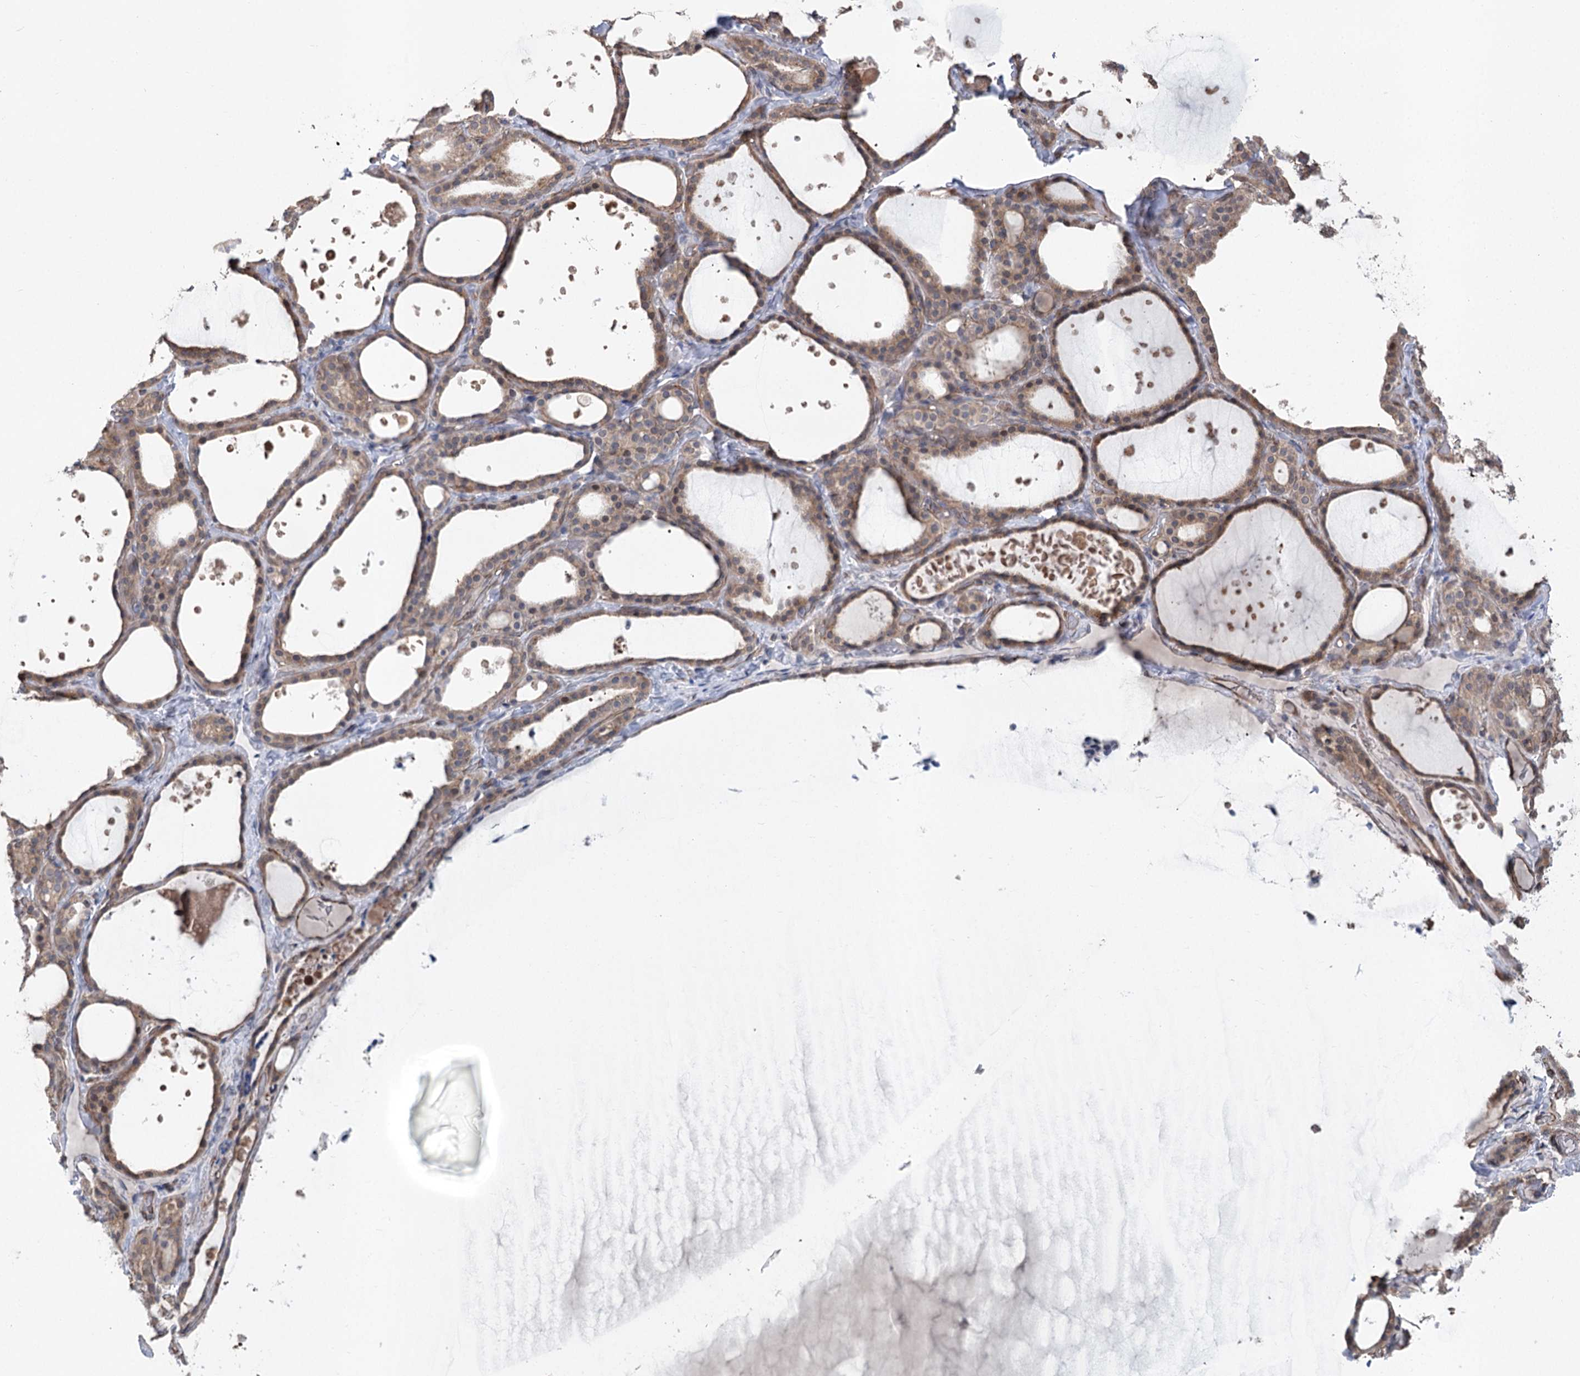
{"staining": {"intensity": "weak", "quantity": "25%-75%", "location": "cytoplasmic/membranous"}, "tissue": "thyroid gland", "cell_type": "Glandular cells", "image_type": "normal", "snomed": [{"axis": "morphology", "description": "Normal tissue, NOS"}, {"axis": "topography", "description": "Thyroid gland"}], "caption": "IHC micrograph of unremarkable human thyroid gland stained for a protein (brown), which exhibits low levels of weak cytoplasmic/membranous expression in about 25%-75% of glandular cells.", "gene": "RWDD4", "patient": {"sex": "female", "age": 44}}